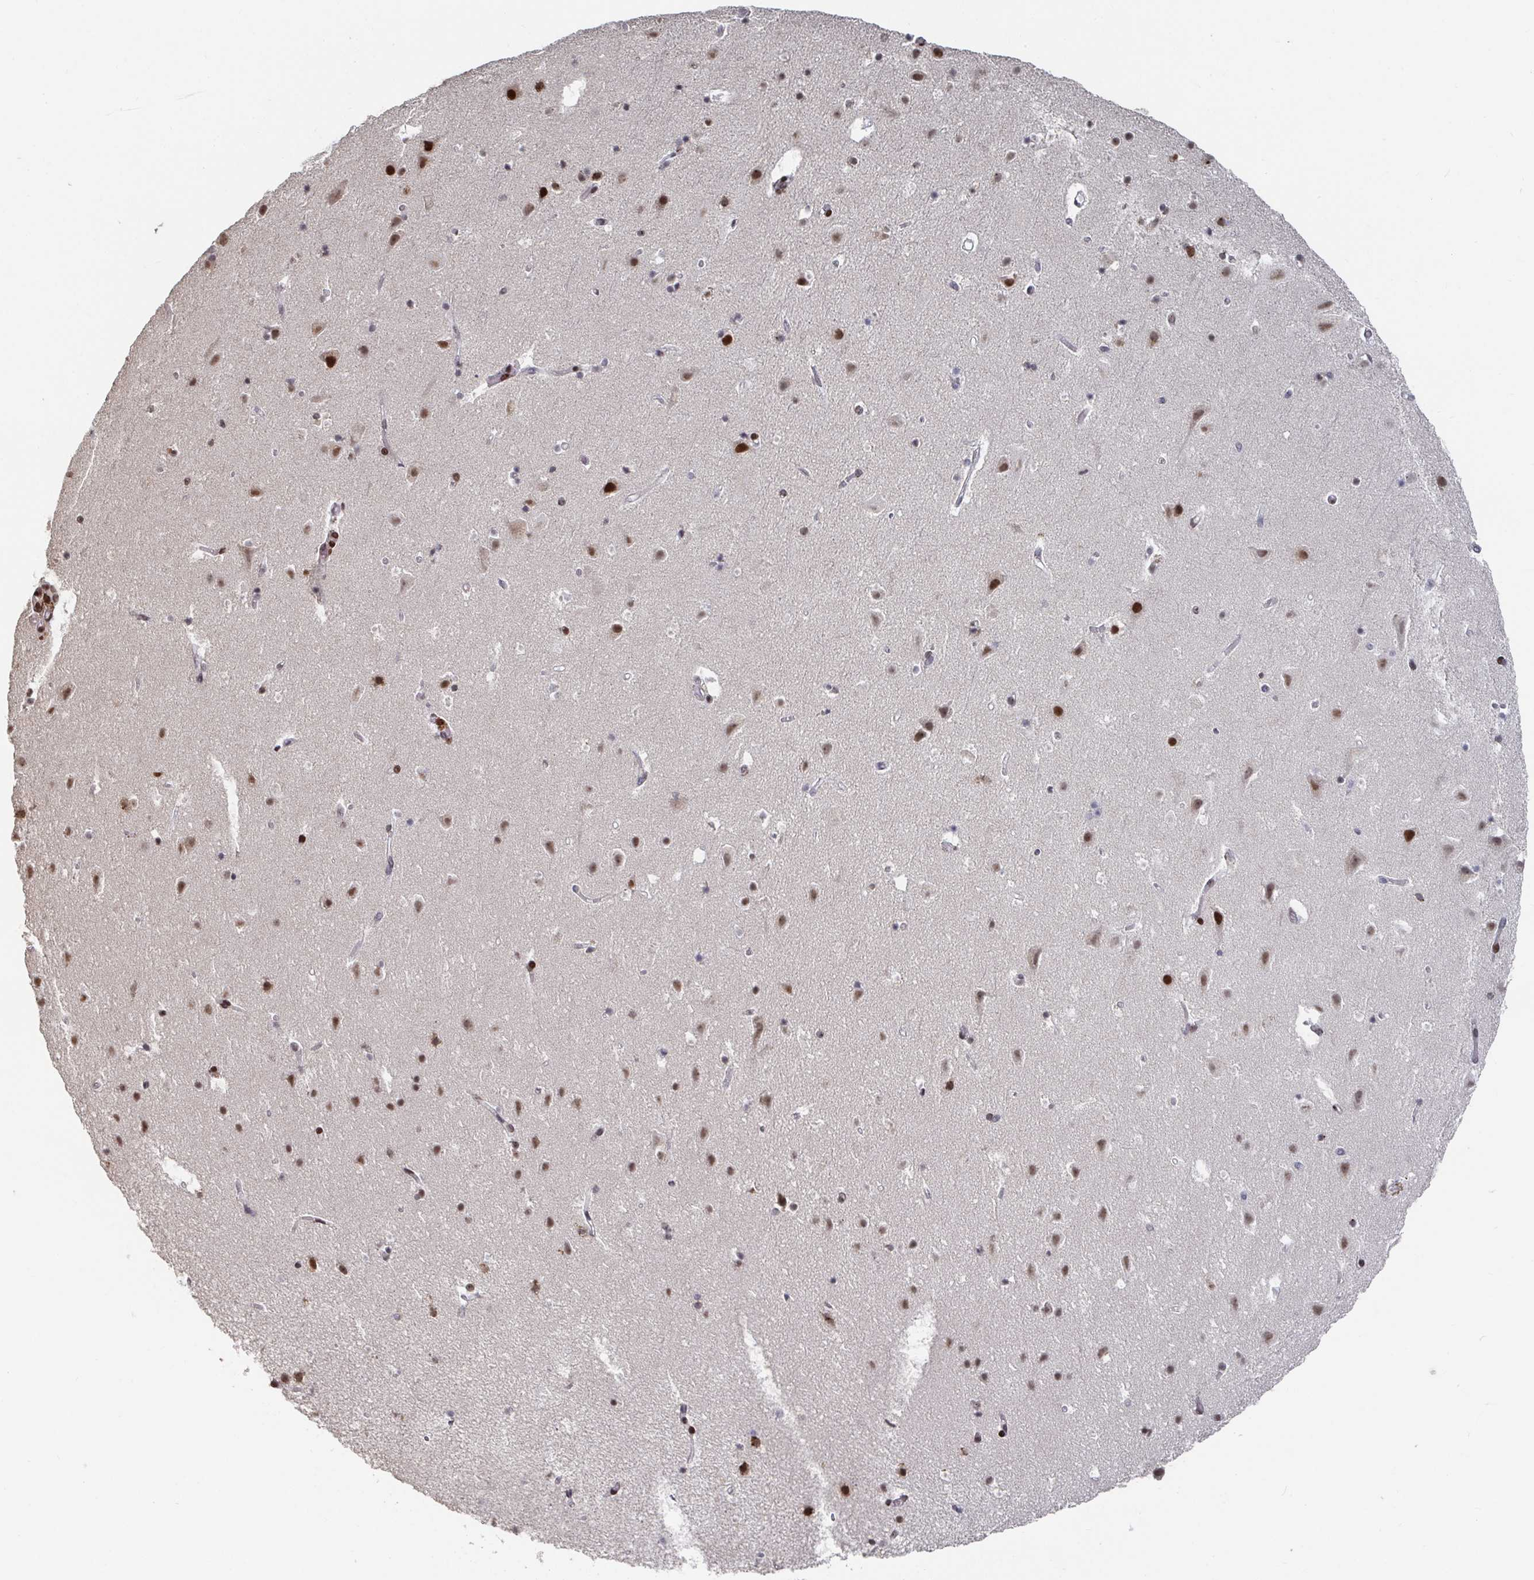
{"staining": {"intensity": "moderate", "quantity": ">75%", "location": "nuclear"}, "tissue": "cerebral cortex", "cell_type": "Endothelial cells", "image_type": "normal", "snomed": [{"axis": "morphology", "description": "Normal tissue, NOS"}, {"axis": "topography", "description": "Cerebral cortex"}], "caption": "Protein expression analysis of benign cerebral cortex demonstrates moderate nuclear expression in approximately >75% of endothelial cells. (Stains: DAB (3,3'-diaminobenzidine) in brown, nuclei in blue, Microscopy: brightfield microscopy at high magnification).", "gene": "ZDHHC12", "patient": {"sex": "female", "age": 42}}